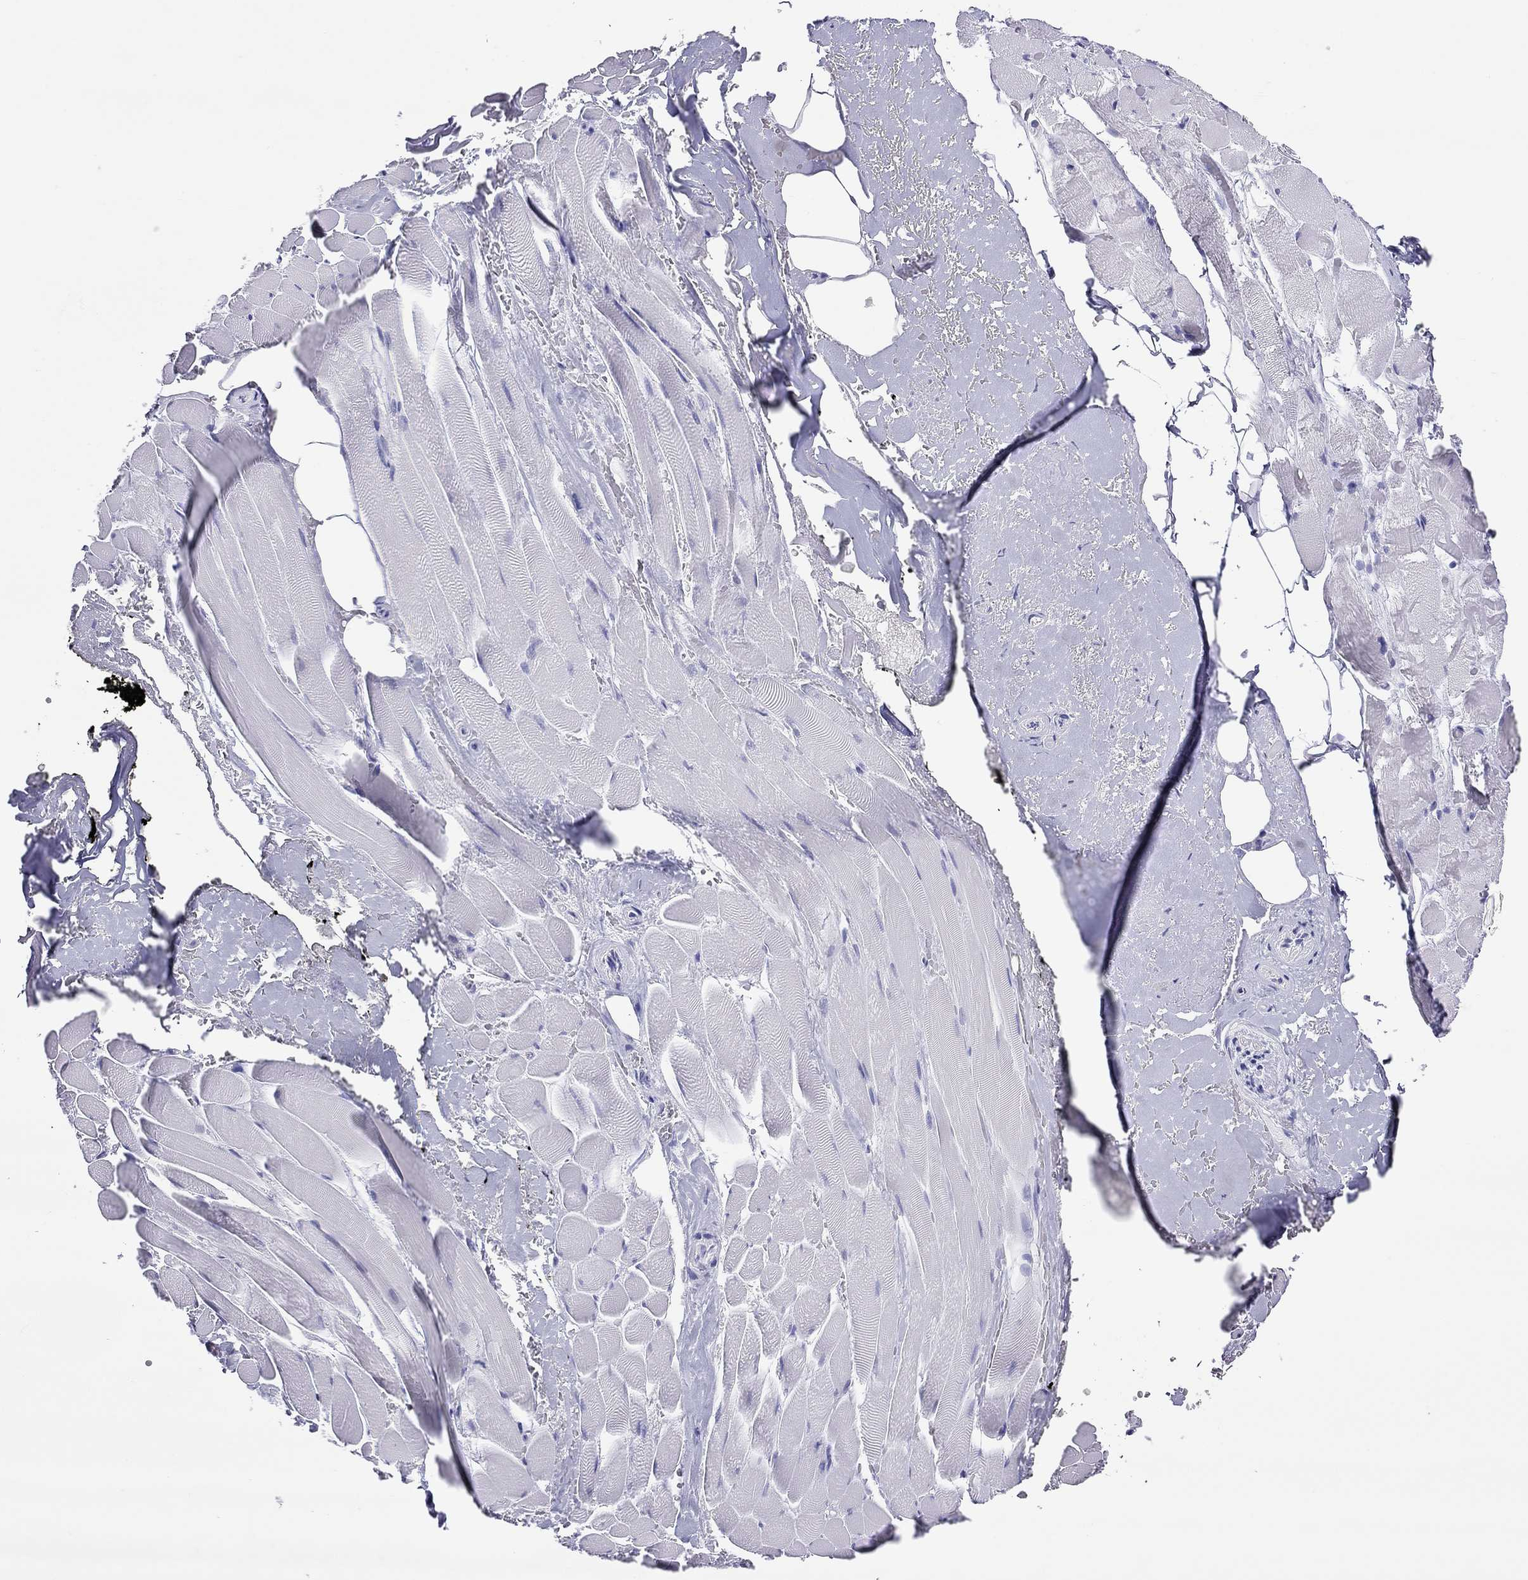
{"staining": {"intensity": "negative", "quantity": "none", "location": "none"}, "tissue": "adipose tissue", "cell_type": "Adipocytes", "image_type": "normal", "snomed": [{"axis": "morphology", "description": "Normal tissue, NOS"}, {"axis": "topography", "description": "Anal"}, {"axis": "topography", "description": "Peripheral nerve tissue"}], "caption": "Adipose tissue stained for a protein using IHC exhibits no staining adipocytes.", "gene": "HLA", "patient": {"sex": "male", "age": 53}}